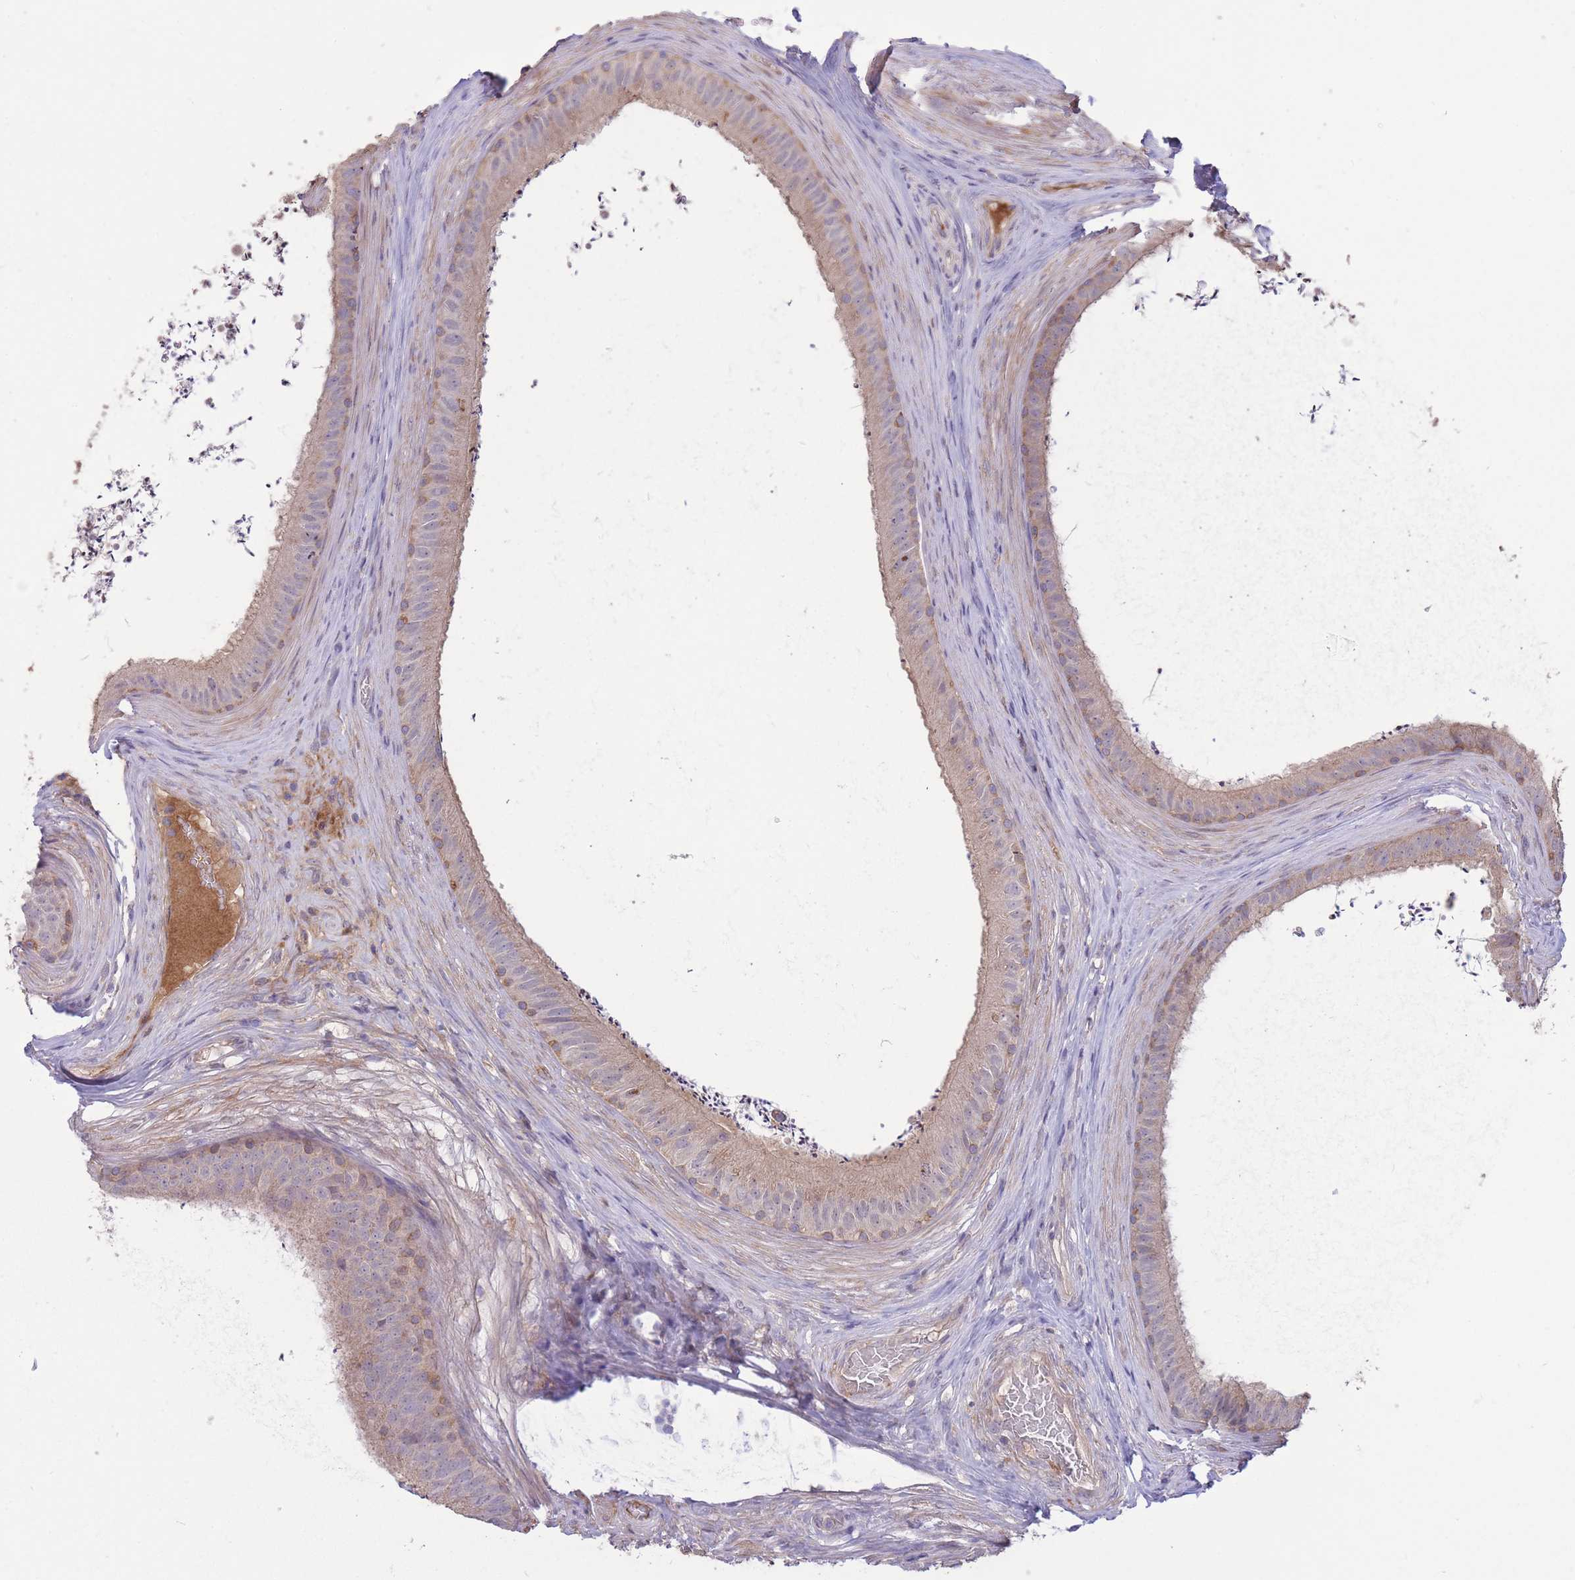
{"staining": {"intensity": "weak", "quantity": "<25%", "location": "cytoplasmic/membranous"}, "tissue": "epididymis", "cell_type": "Glandular cells", "image_type": "normal", "snomed": [{"axis": "morphology", "description": "Normal tissue, NOS"}, {"axis": "topography", "description": "Testis"}, {"axis": "topography", "description": "Epididymis"}], "caption": "Immunohistochemical staining of unremarkable epididymis displays no significant positivity in glandular cells. (Brightfield microscopy of DAB immunohistochemistry at high magnification).", "gene": "ZNF304", "patient": {"sex": "male", "age": 41}}